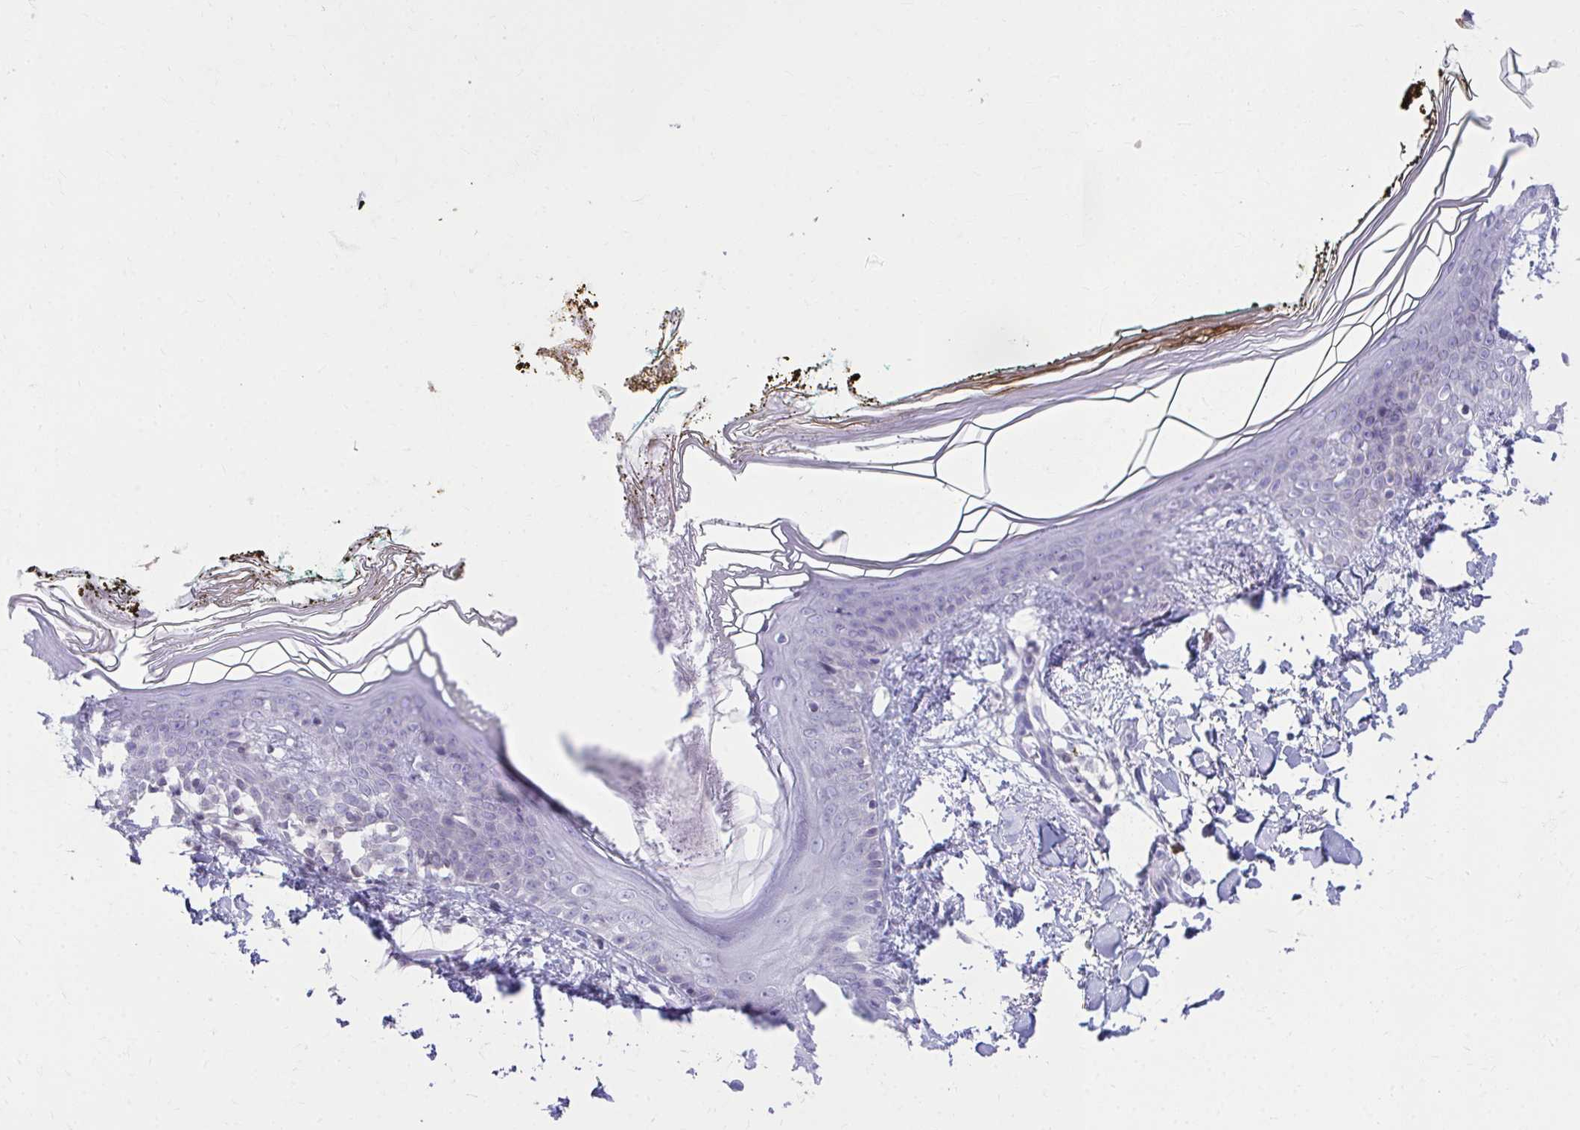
{"staining": {"intensity": "negative", "quantity": "none", "location": "none"}, "tissue": "skin", "cell_type": "Fibroblasts", "image_type": "normal", "snomed": [{"axis": "morphology", "description": "Normal tissue, NOS"}, {"axis": "topography", "description": "Skin"}], "caption": "Immunohistochemical staining of unremarkable human skin reveals no significant positivity in fibroblasts. Brightfield microscopy of immunohistochemistry (IHC) stained with DAB (3,3'-diaminobenzidine) (brown) and hematoxylin (blue), captured at high magnification.", "gene": "OR7A5", "patient": {"sex": "female", "age": 34}}